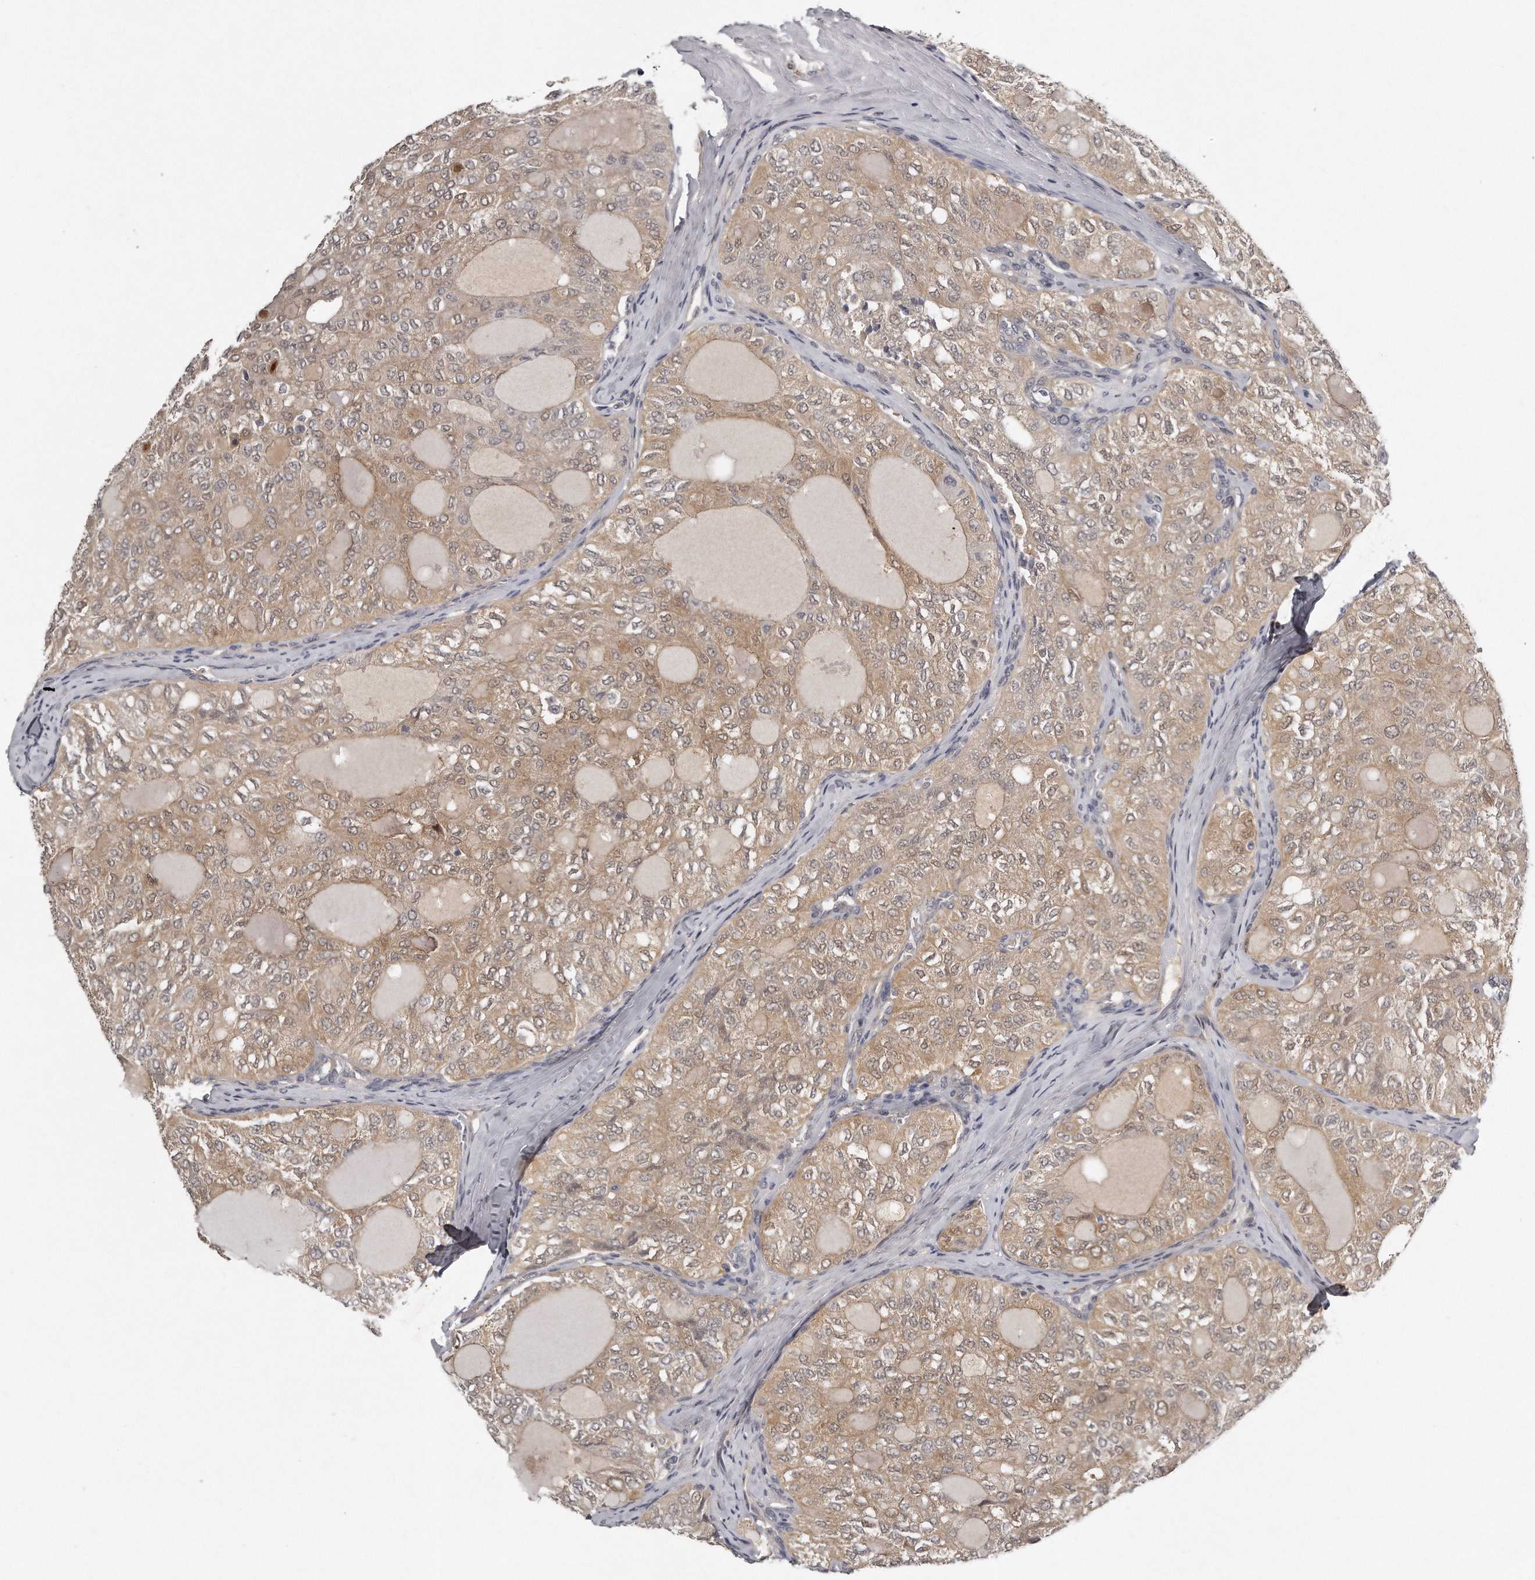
{"staining": {"intensity": "weak", "quantity": ">75%", "location": "cytoplasmic/membranous"}, "tissue": "thyroid cancer", "cell_type": "Tumor cells", "image_type": "cancer", "snomed": [{"axis": "morphology", "description": "Follicular adenoma carcinoma, NOS"}, {"axis": "topography", "description": "Thyroid gland"}], "caption": "DAB (3,3'-diaminobenzidine) immunohistochemical staining of human thyroid cancer shows weak cytoplasmic/membranous protein expression in about >75% of tumor cells.", "gene": "GGCT", "patient": {"sex": "male", "age": 75}}